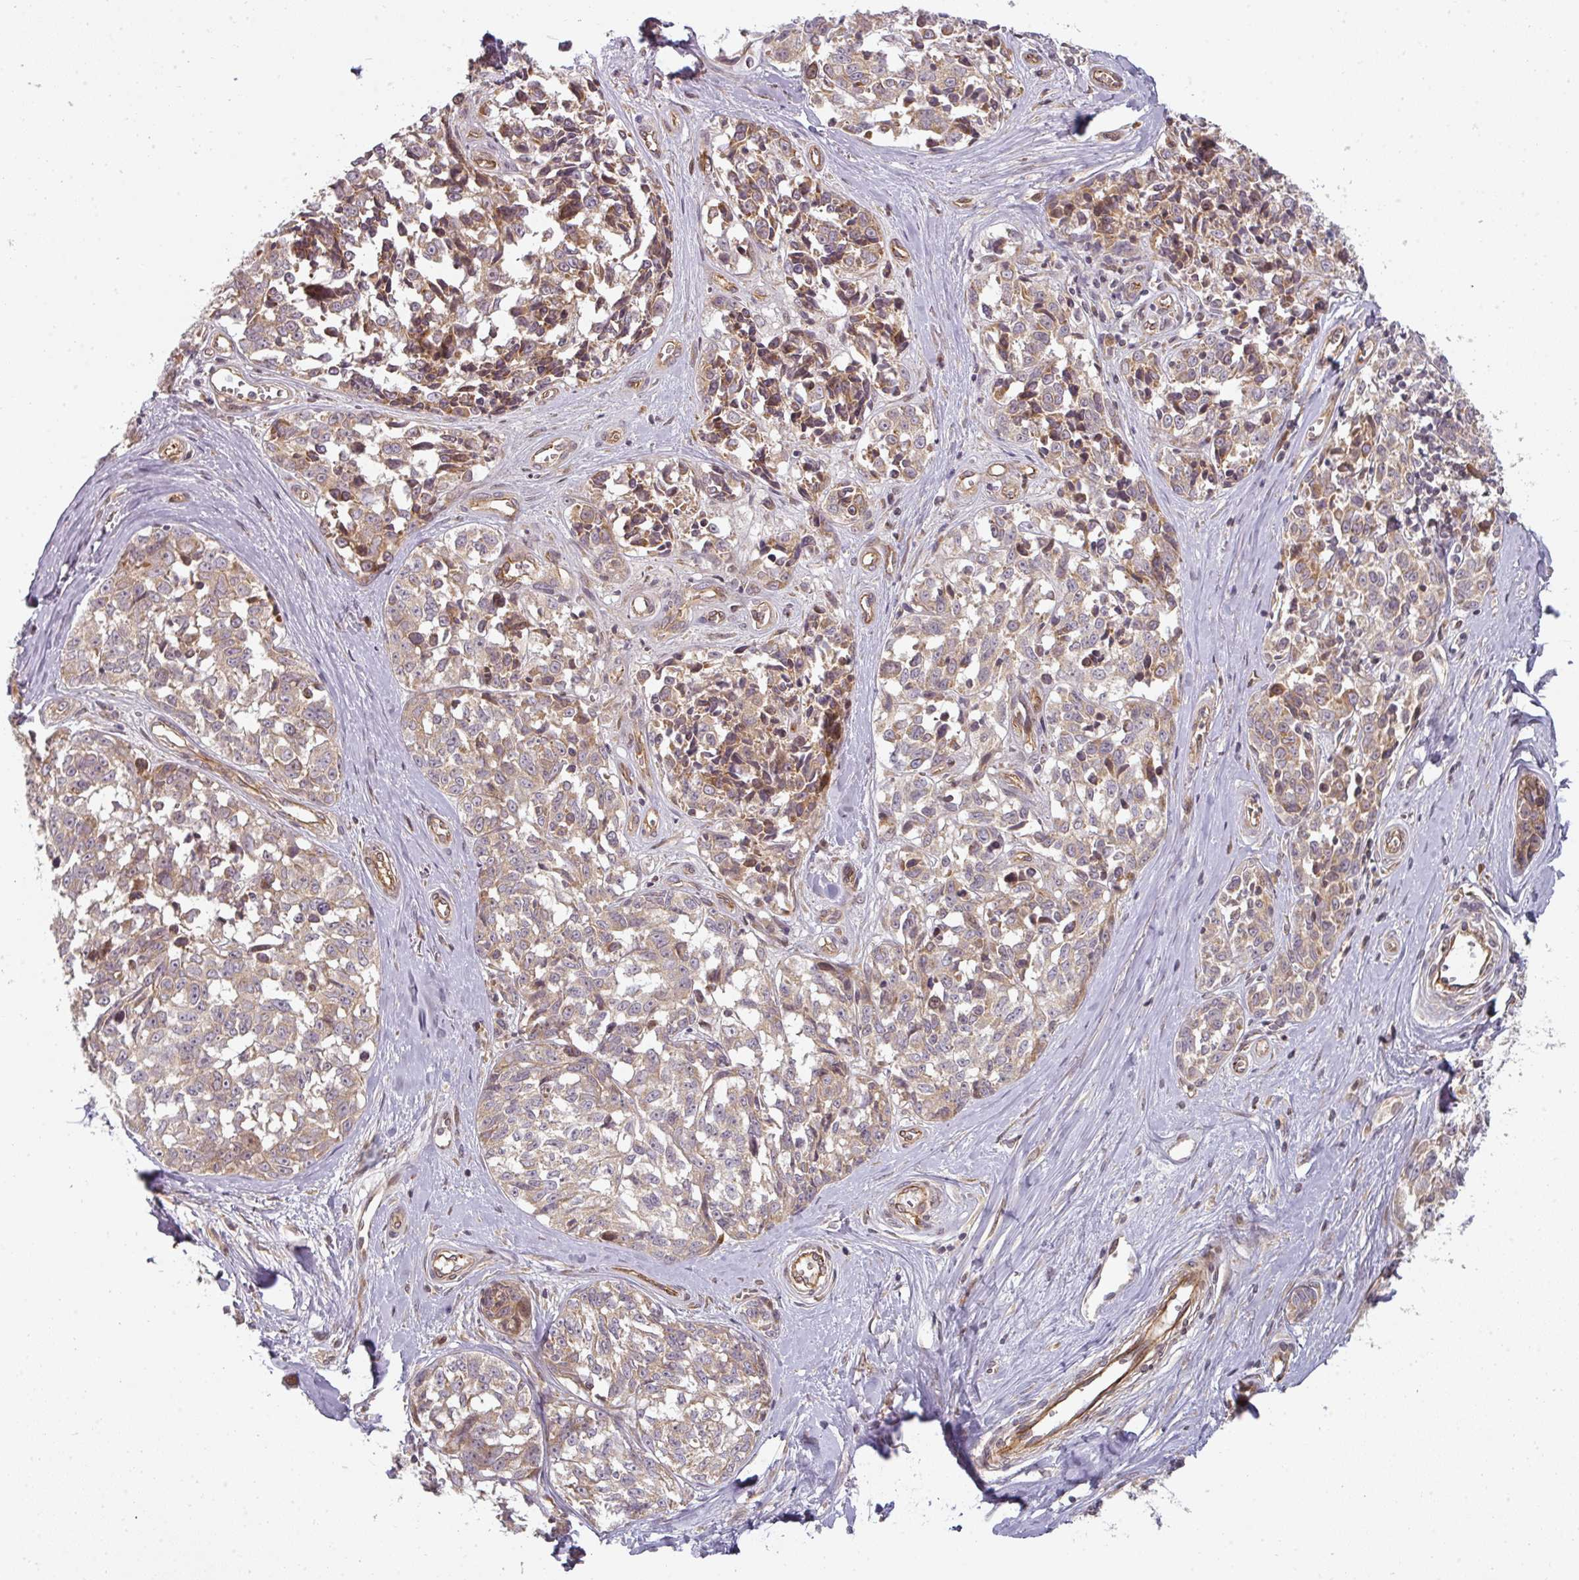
{"staining": {"intensity": "weak", "quantity": "<25%", "location": "cytoplasmic/membranous"}, "tissue": "melanoma", "cell_type": "Tumor cells", "image_type": "cancer", "snomed": [{"axis": "morphology", "description": "Normal tissue, NOS"}, {"axis": "morphology", "description": "Malignant melanoma, NOS"}, {"axis": "topography", "description": "Skin"}], "caption": "Protein analysis of malignant melanoma shows no significant expression in tumor cells.", "gene": "CNOT1", "patient": {"sex": "female", "age": 64}}